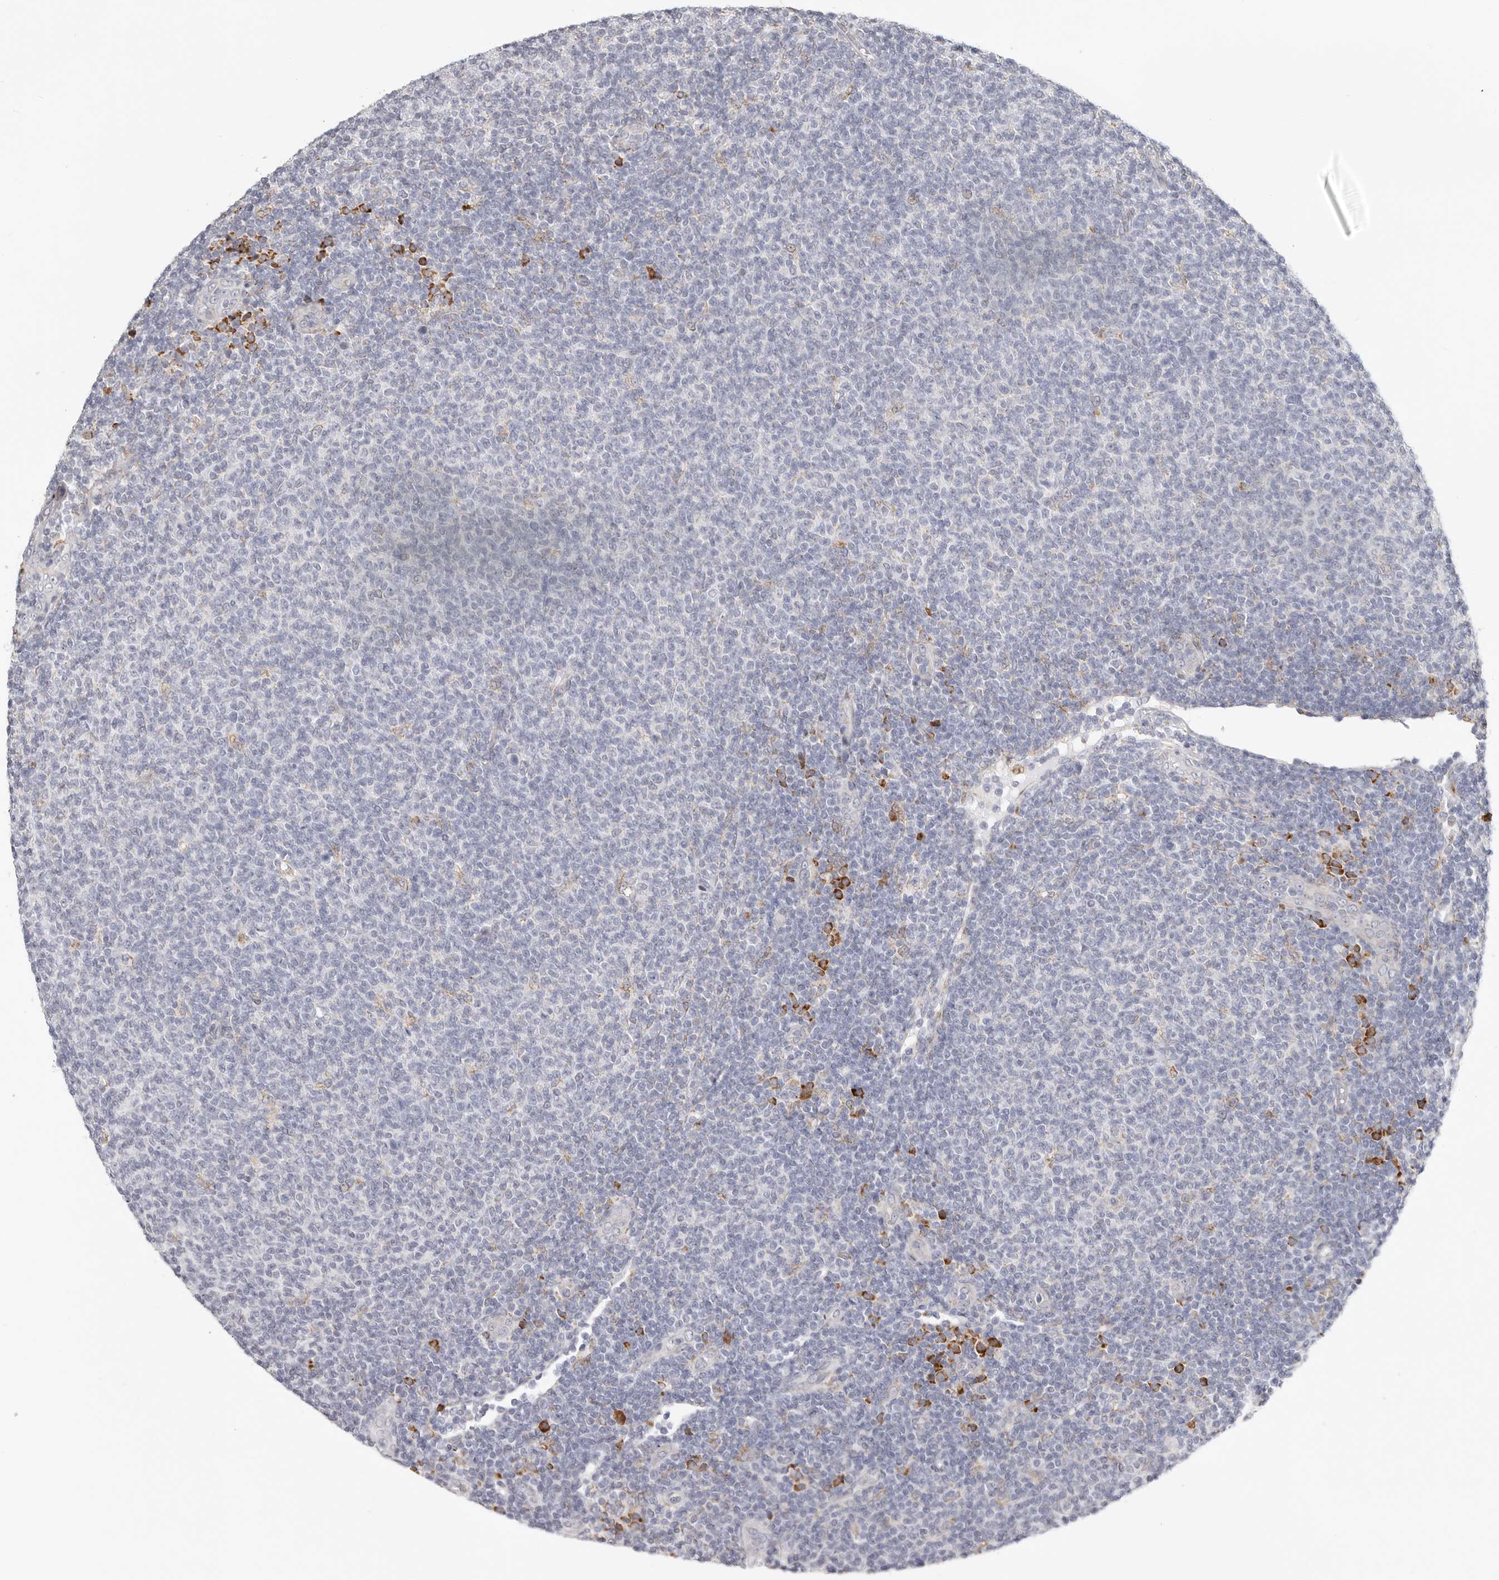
{"staining": {"intensity": "negative", "quantity": "none", "location": "none"}, "tissue": "lymphoma", "cell_type": "Tumor cells", "image_type": "cancer", "snomed": [{"axis": "morphology", "description": "Malignant lymphoma, non-Hodgkin's type, Low grade"}, {"axis": "topography", "description": "Lymph node"}], "caption": "IHC micrograph of lymphoma stained for a protein (brown), which shows no positivity in tumor cells. (DAB immunohistochemistry (IHC) visualized using brightfield microscopy, high magnification).", "gene": "IL32", "patient": {"sex": "male", "age": 66}}